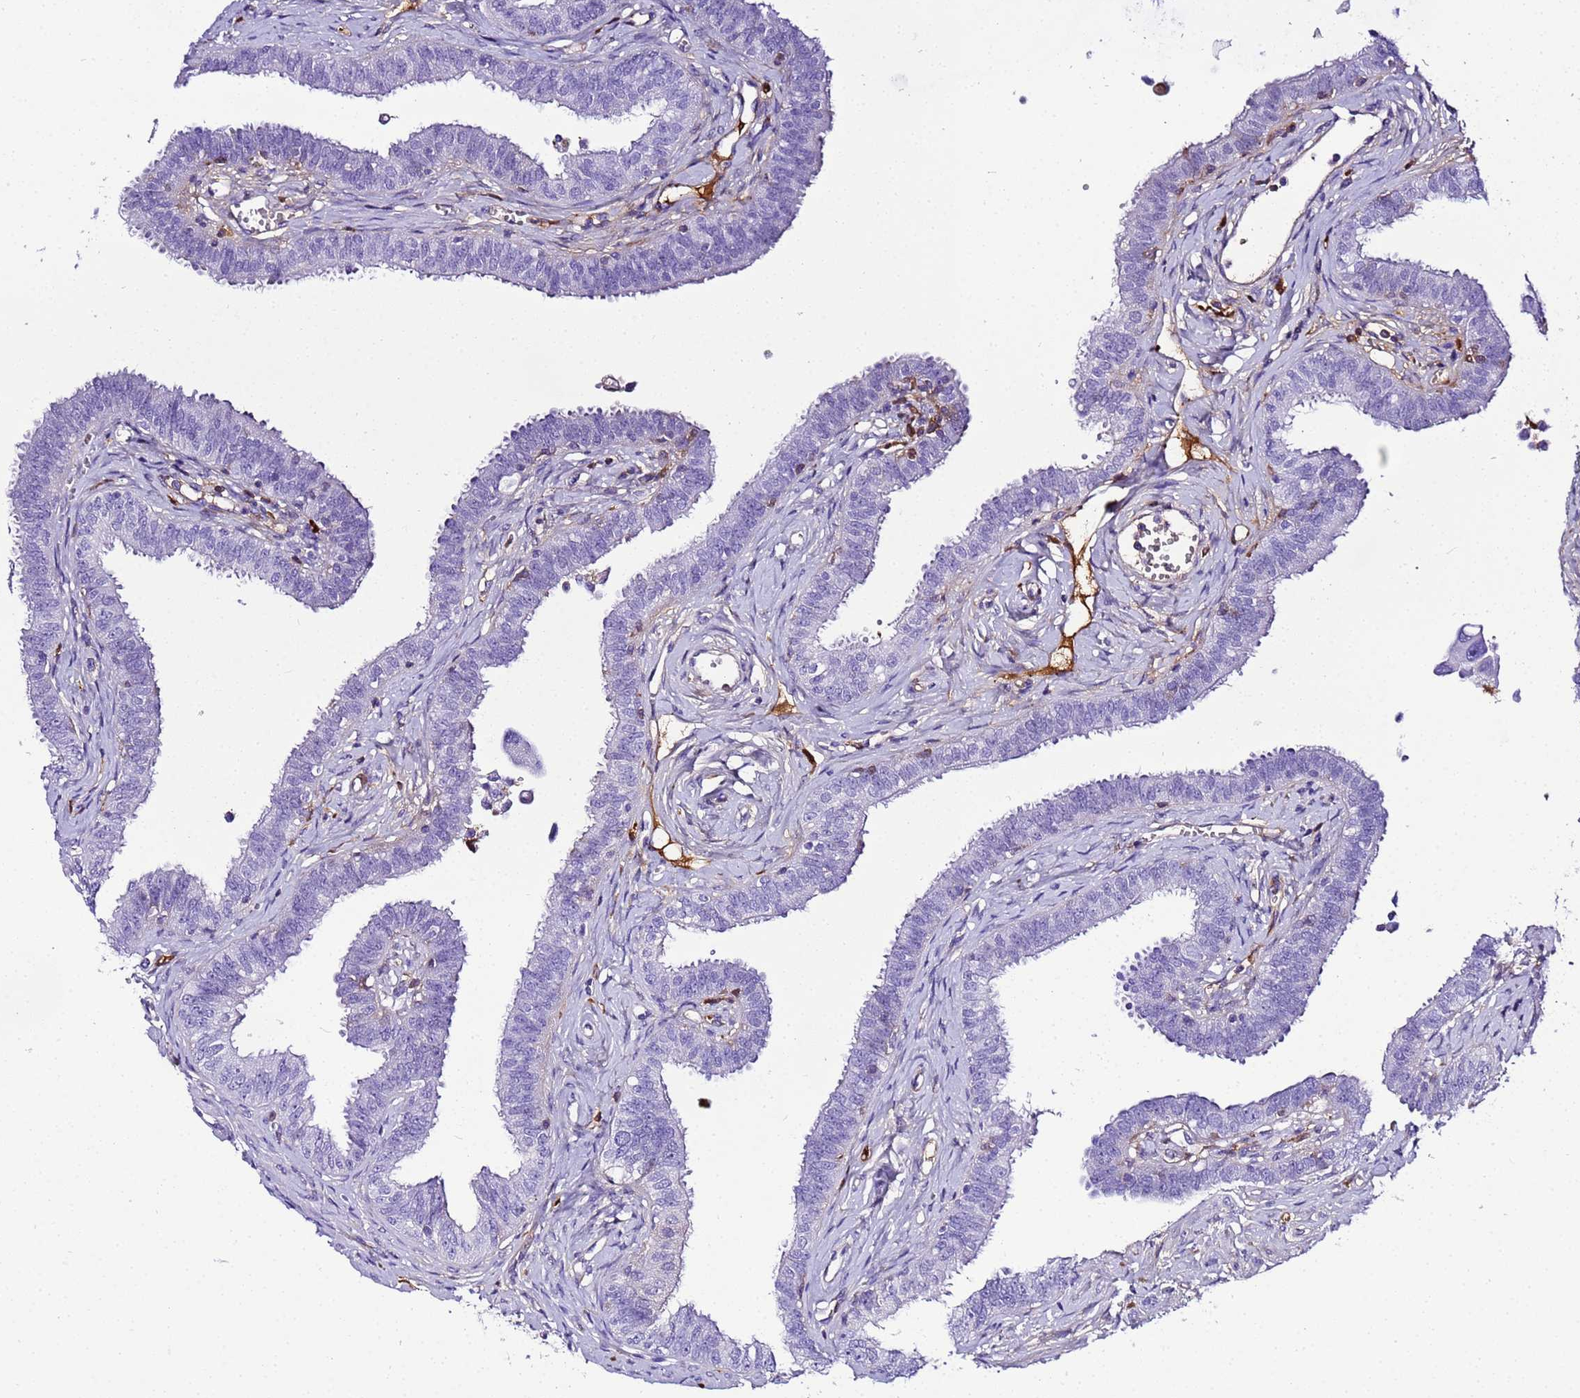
{"staining": {"intensity": "negative", "quantity": "none", "location": "none"}, "tissue": "fallopian tube", "cell_type": "Glandular cells", "image_type": "normal", "snomed": [{"axis": "morphology", "description": "Normal tissue, NOS"}, {"axis": "morphology", "description": "Carcinoma, NOS"}, {"axis": "topography", "description": "Fallopian tube"}, {"axis": "topography", "description": "Ovary"}], "caption": "Immunohistochemistry micrograph of benign fallopian tube: fallopian tube stained with DAB exhibits no significant protein staining in glandular cells. Nuclei are stained in blue.", "gene": "CFHR1", "patient": {"sex": "female", "age": 59}}